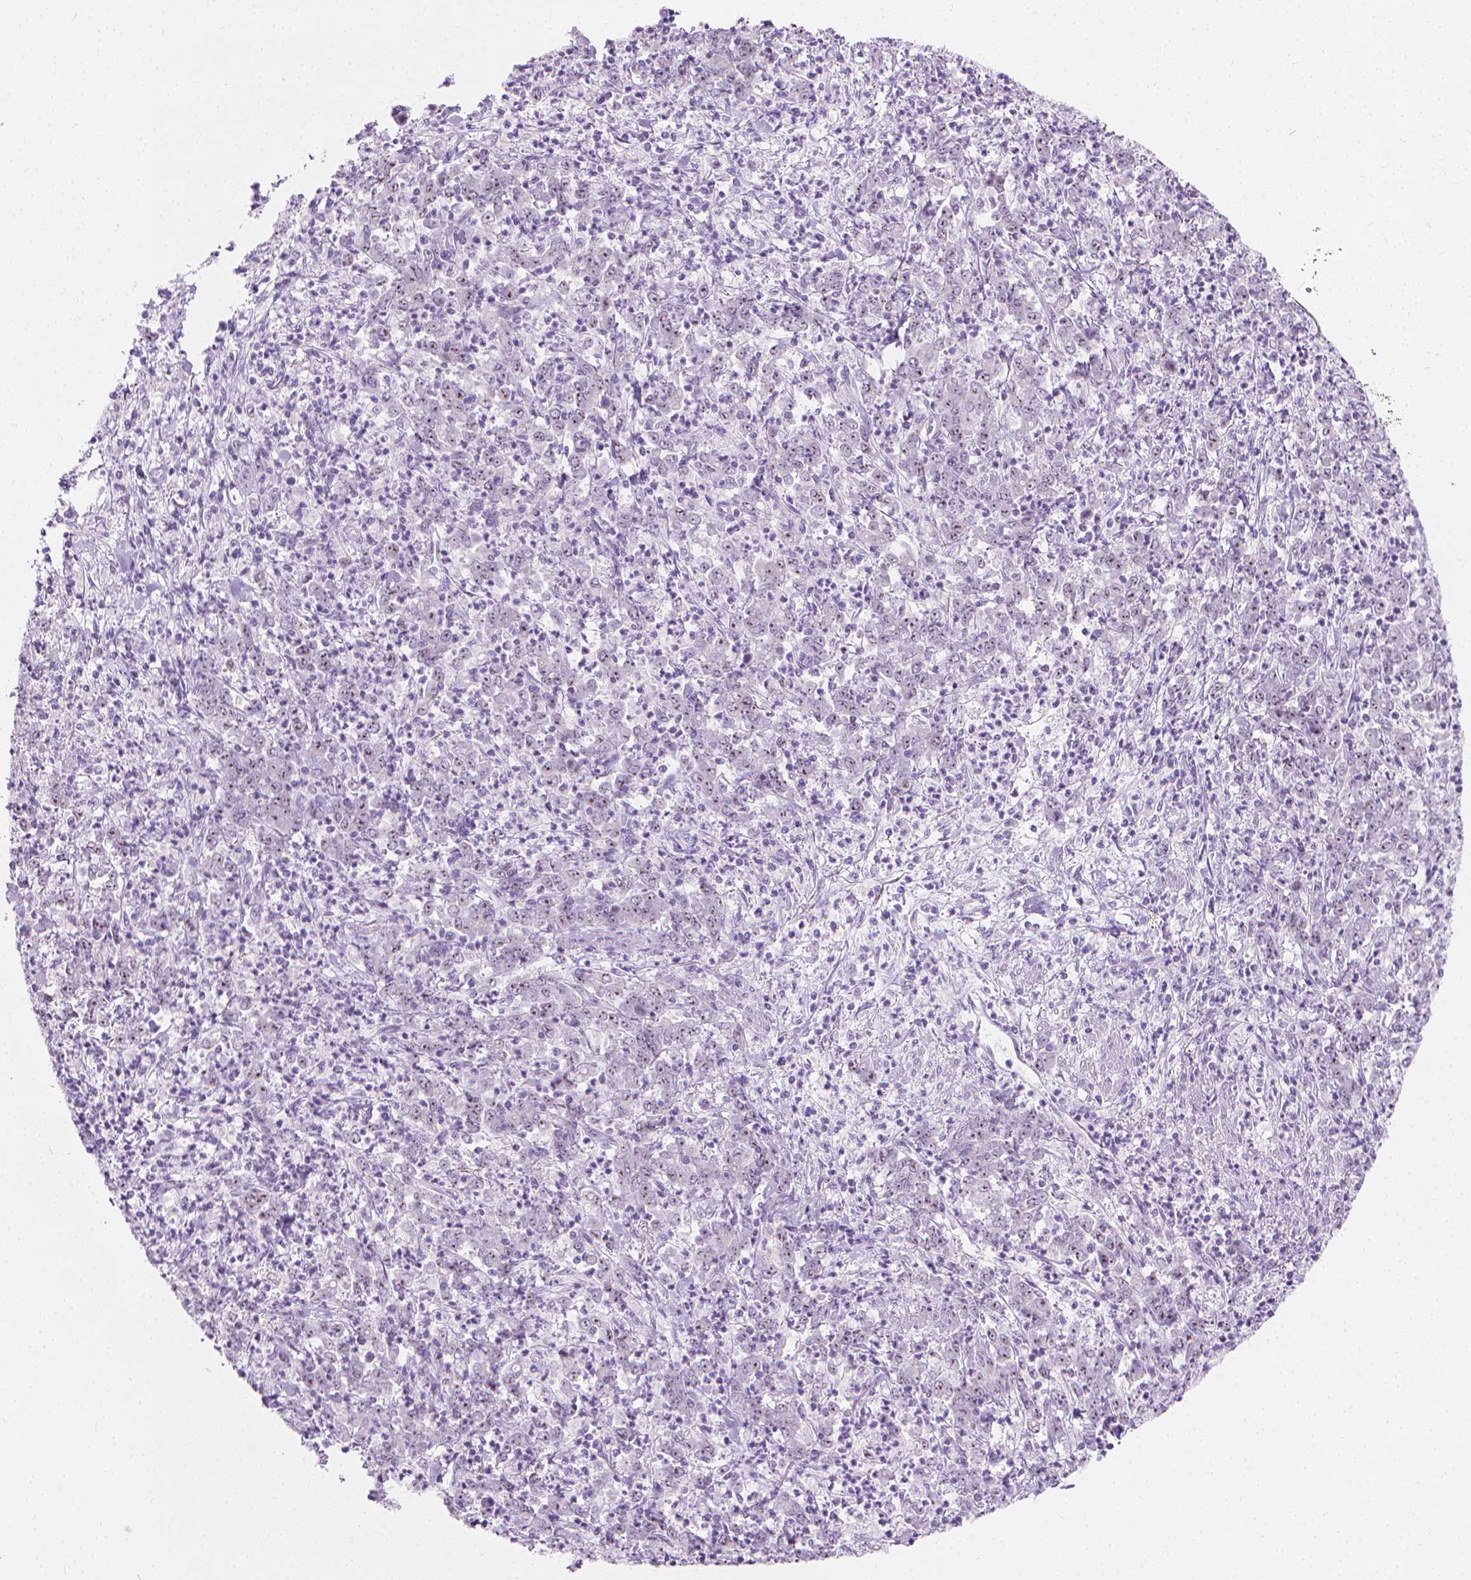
{"staining": {"intensity": "moderate", "quantity": "<25%", "location": "nuclear"}, "tissue": "stomach cancer", "cell_type": "Tumor cells", "image_type": "cancer", "snomed": [{"axis": "morphology", "description": "Adenocarcinoma, NOS"}, {"axis": "topography", "description": "Stomach, lower"}], "caption": "Stomach adenocarcinoma stained with immunohistochemistry (IHC) exhibits moderate nuclear staining in approximately <25% of tumor cells.", "gene": "NOL7", "patient": {"sex": "female", "age": 71}}